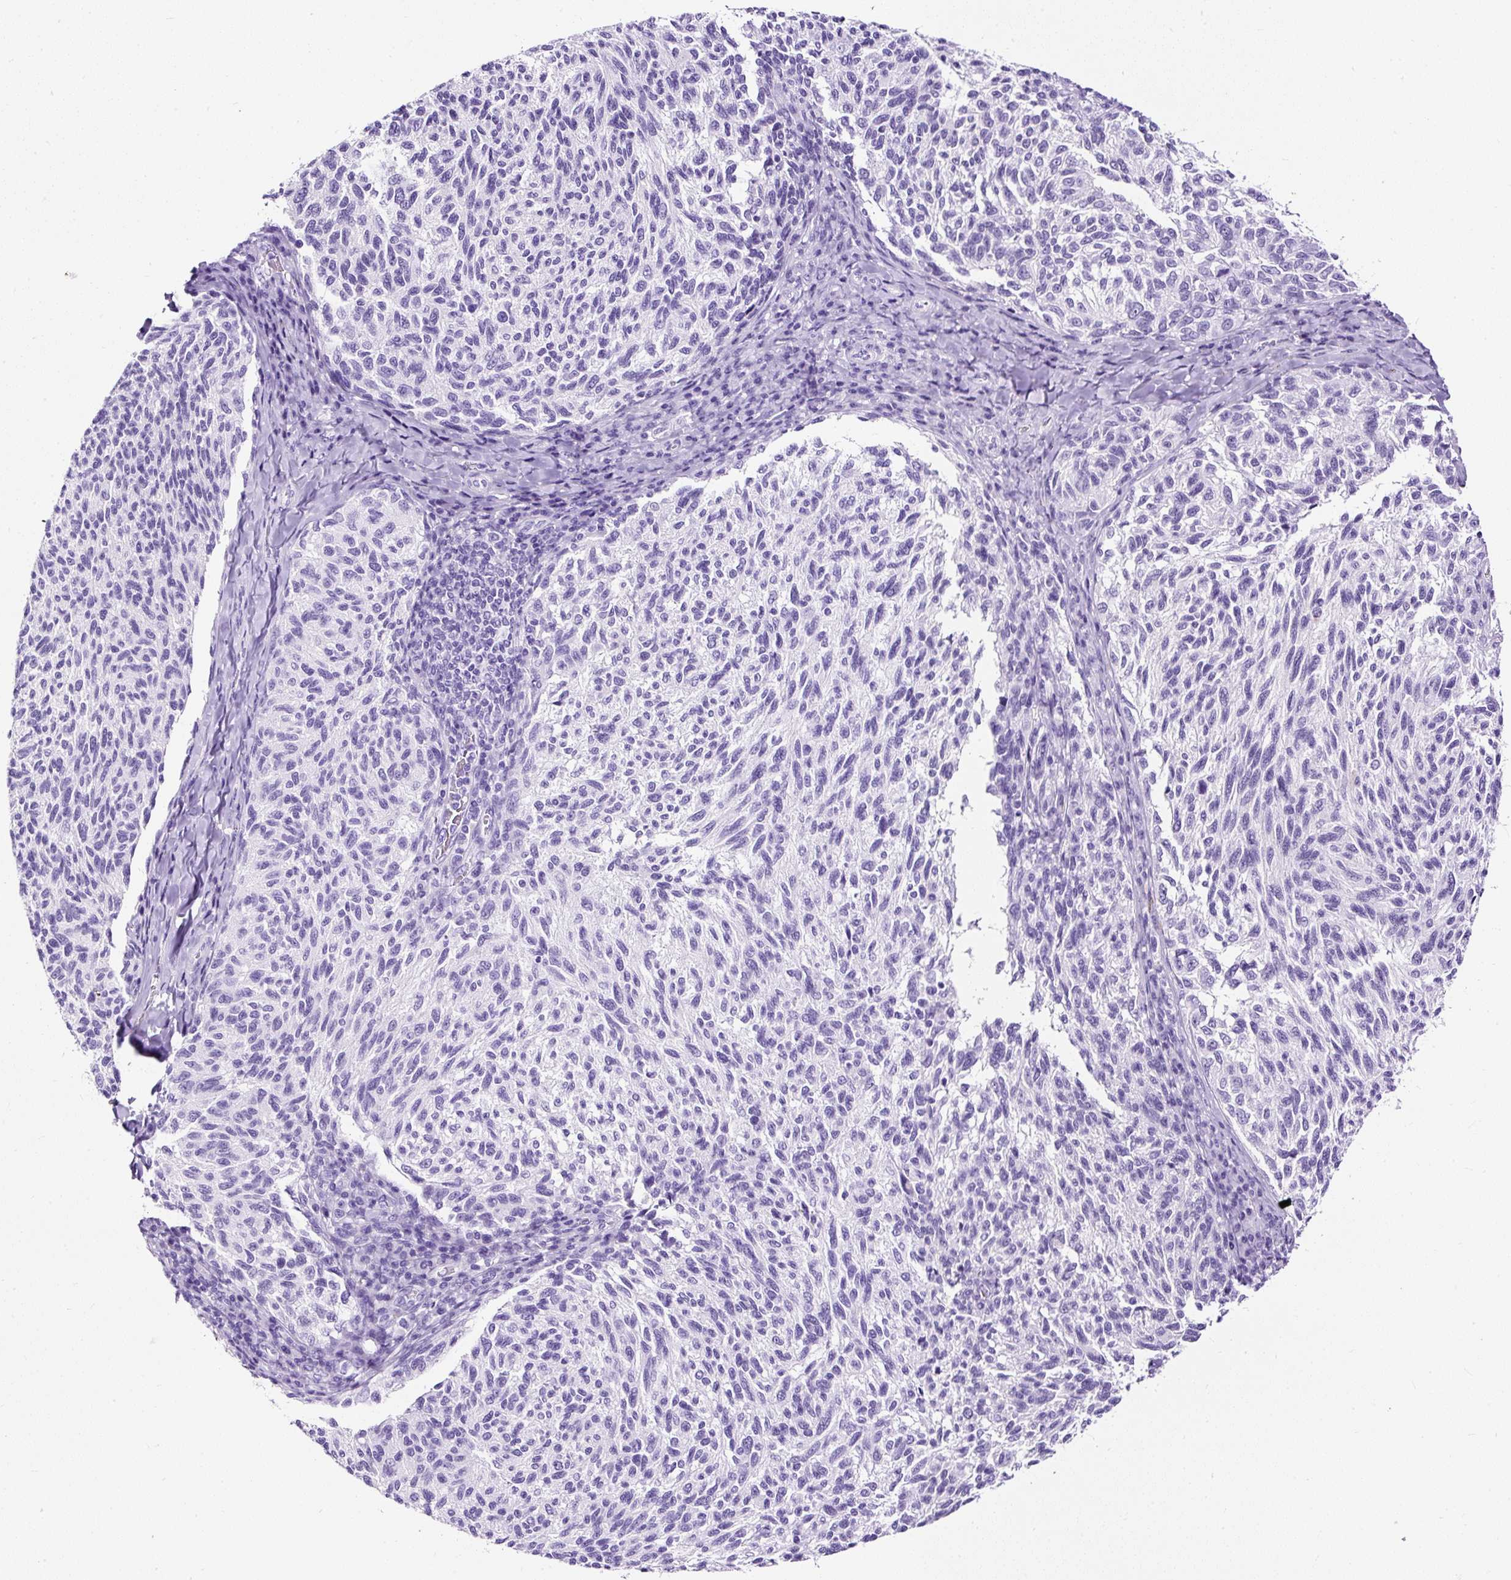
{"staining": {"intensity": "negative", "quantity": "none", "location": "none"}, "tissue": "melanoma", "cell_type": "Tumor cells", "image_type": "cancer", "snomed": [{"axis": "morphology", "description": "Malignant melanoma, NOS"}, {"axis": "topography", "description": "Skin"}], "caption": "IHC photomicrograph of neoplastic tissue: human malignant melanoma stained with DAB (3,3'-diaminobenzidine) displays no significant protein staining in tumor cells.", "gene": "NTS", "patient": {"sex": "female", "age": 73}}